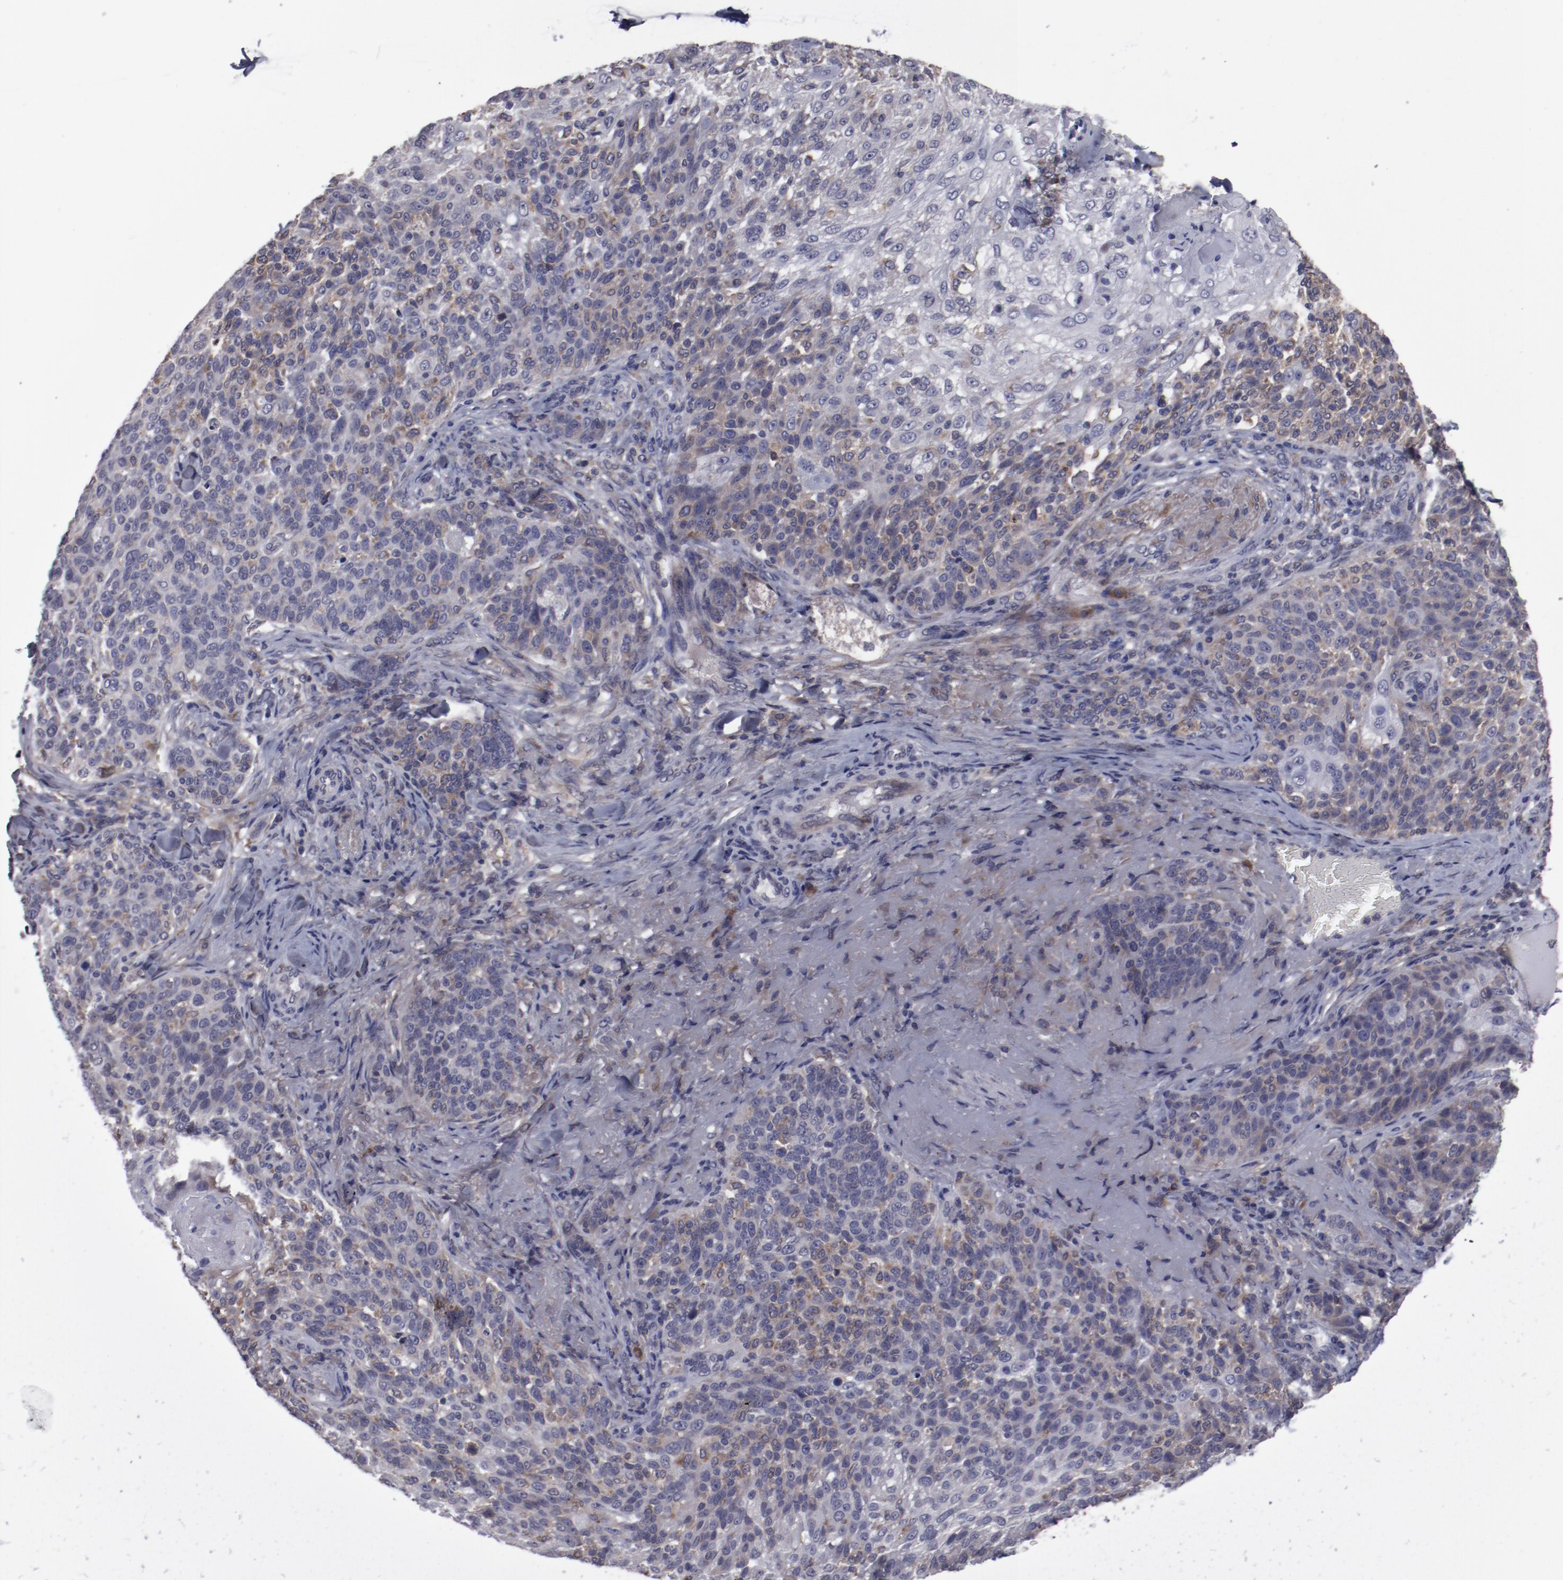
{"staining": {"intensity": "weak", "quantity": "<25%", "location": "cytoplasmic/membranous"}, "tissue": "skin cancer", "cell_type": "Tumor cells", "image_type": "cancer", "snomed": [{"axis": "morphology", "description": "Normal tissue, NOS"}, {"axis": "morphology", "description": "Squamous cell carcinoma, NOS"}, {"axis": "topography", "description": "Skin"}], "caption": "A micrograph of skin cancer stained for a protein demonstrates no brown staining in tumor cells. (Immunohistochemistry (ihc), brightfield microscopy, high magnification).", "gene": "IL12A", "patient": {"sex": "female", "age": 83}}